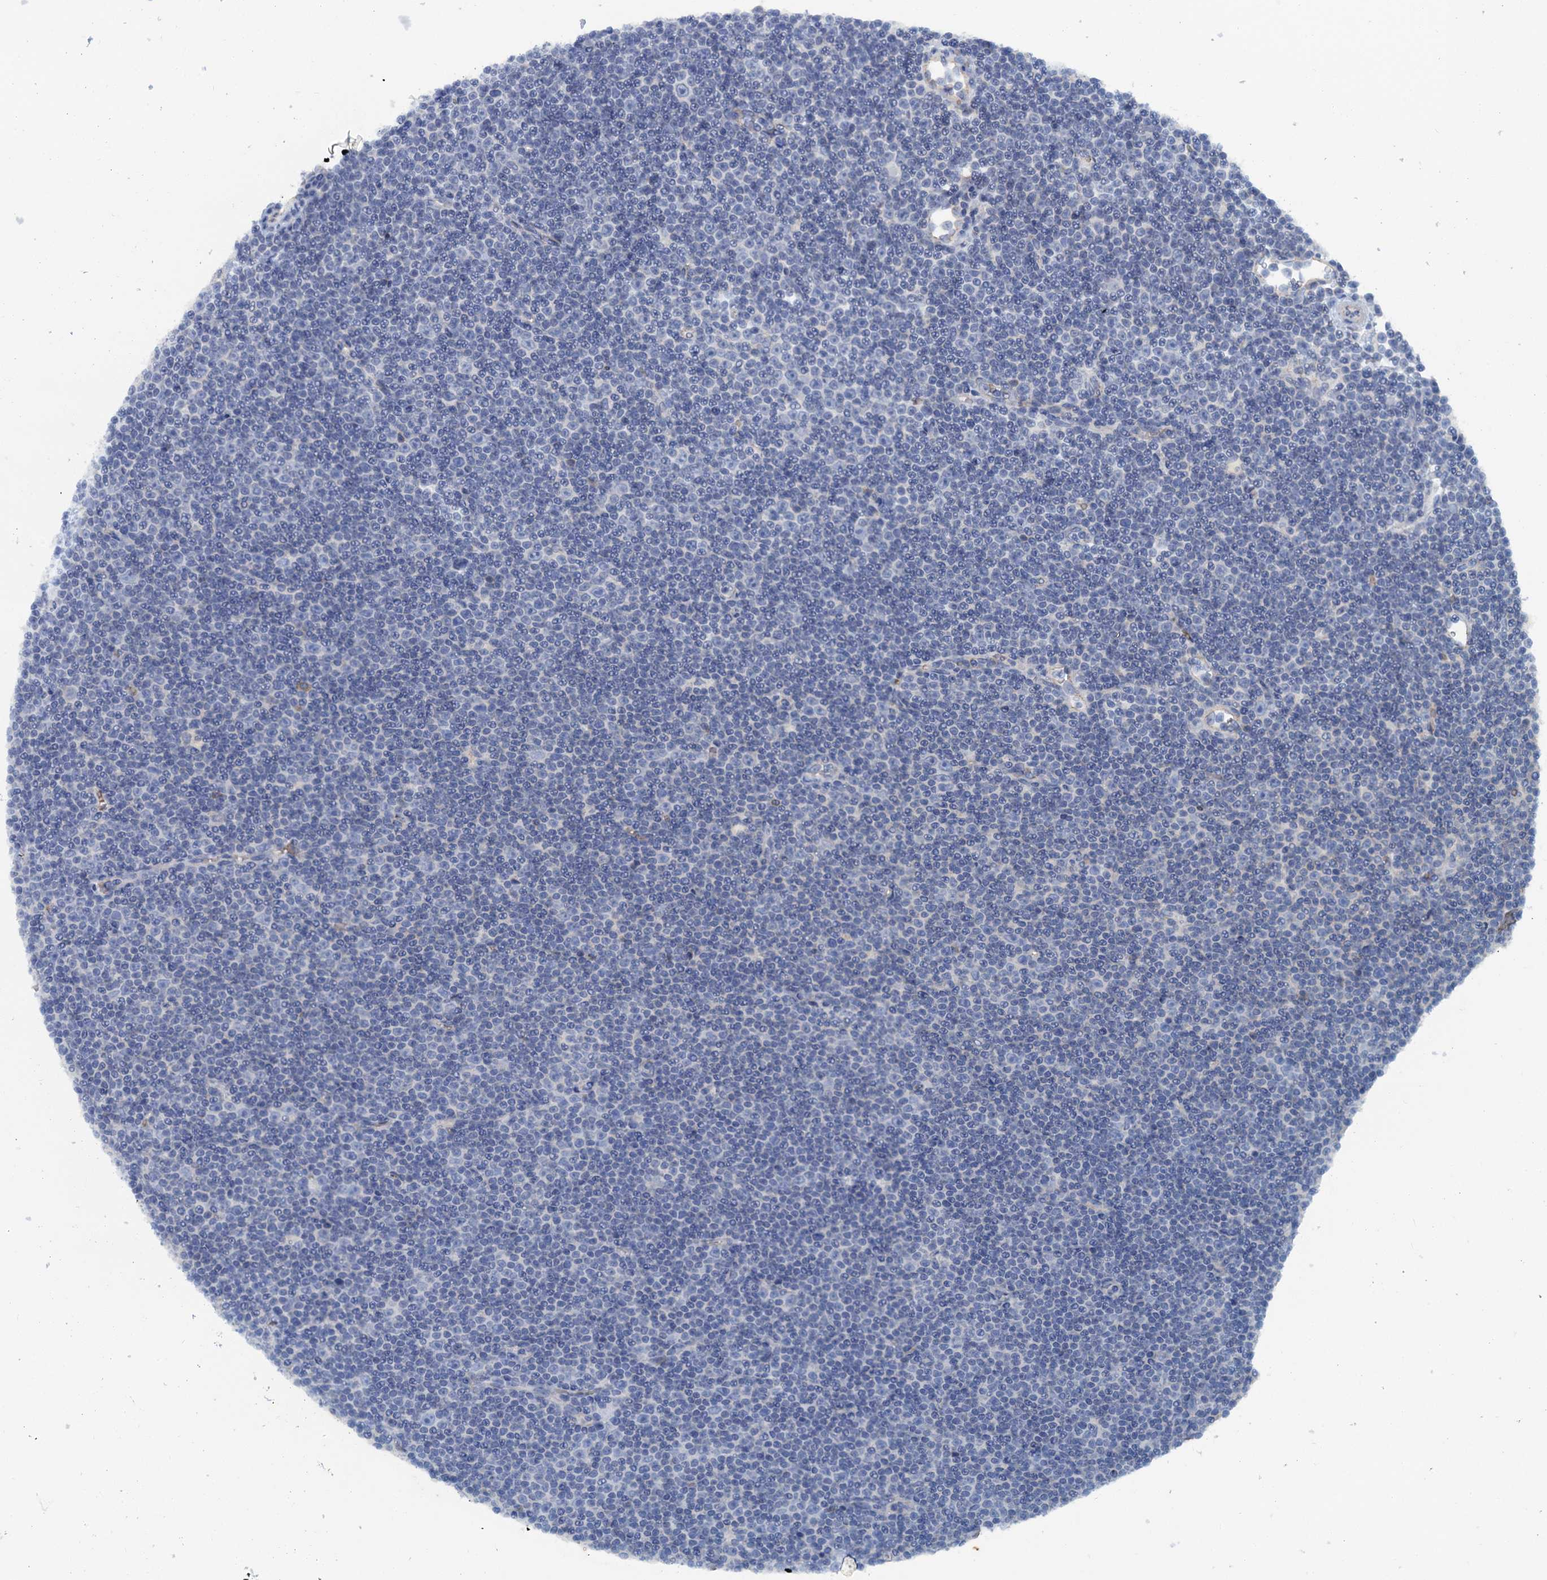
{"staining": {"intensity": "negative", "quantity": "none", "location": "none"}, "tissue": "lymphoma", "cell_type": "Tumor cells", "image_type": "cancer", "snomed": [{"axis": "morphology", "description": "Malignant lymphoma, non-Hodgkin's type, Low grade"}, {"axis": "topography", "description": "Lymph node"}], "caption": "Immunohistochemistry (IHC) photomicrograph of malignant lymphoma, non-Hodgkin's type (low-grade) stained for a protein (brown), which demonstrates no expression in tumor cells.", "gene": "MYADML2", "patient": {"sex": "female", "age": 67}}